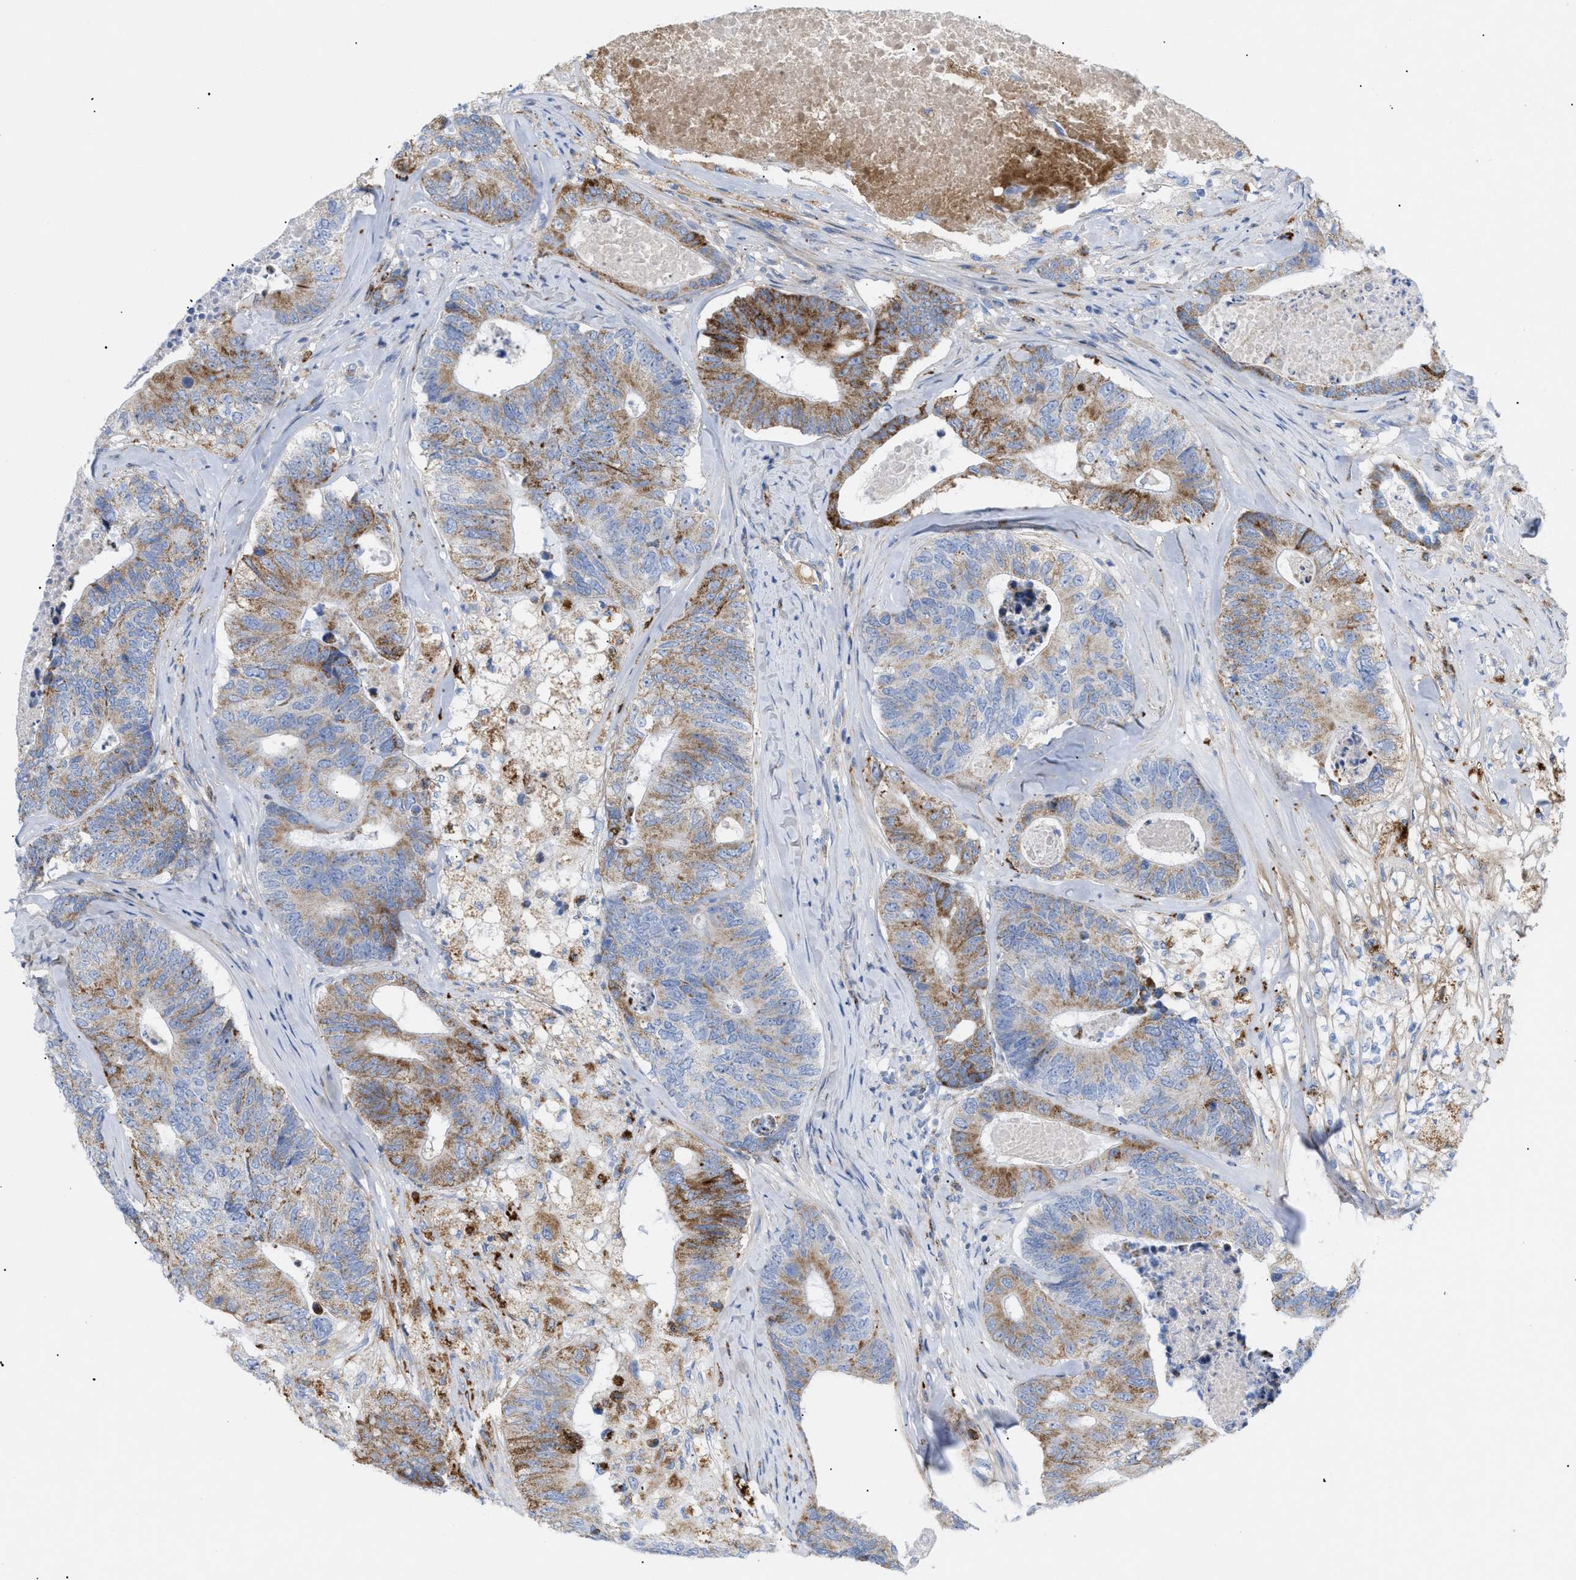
{"staining": {"intensity": "moderate", "quantity": ">75%", "location": "cytoplasmic/membranous"}, "tissue": "colorectal cancer", "cell_type": "Tumor cells", "image_type": "cancer", "snomed": [{"axis": "morphology", "description": "Adenocarcinoma, NOS"}, {"axis": "topography", "description": "Colon"}], "caption": "Immunohistochemical staining of human adenocarcinoma (colorectal) reveals moderate cytoplasmic/membranous protein staining in about >75% of tumor cells.", "gene": "DRAM2", "patient": {"sex": "female", "age": 67}}